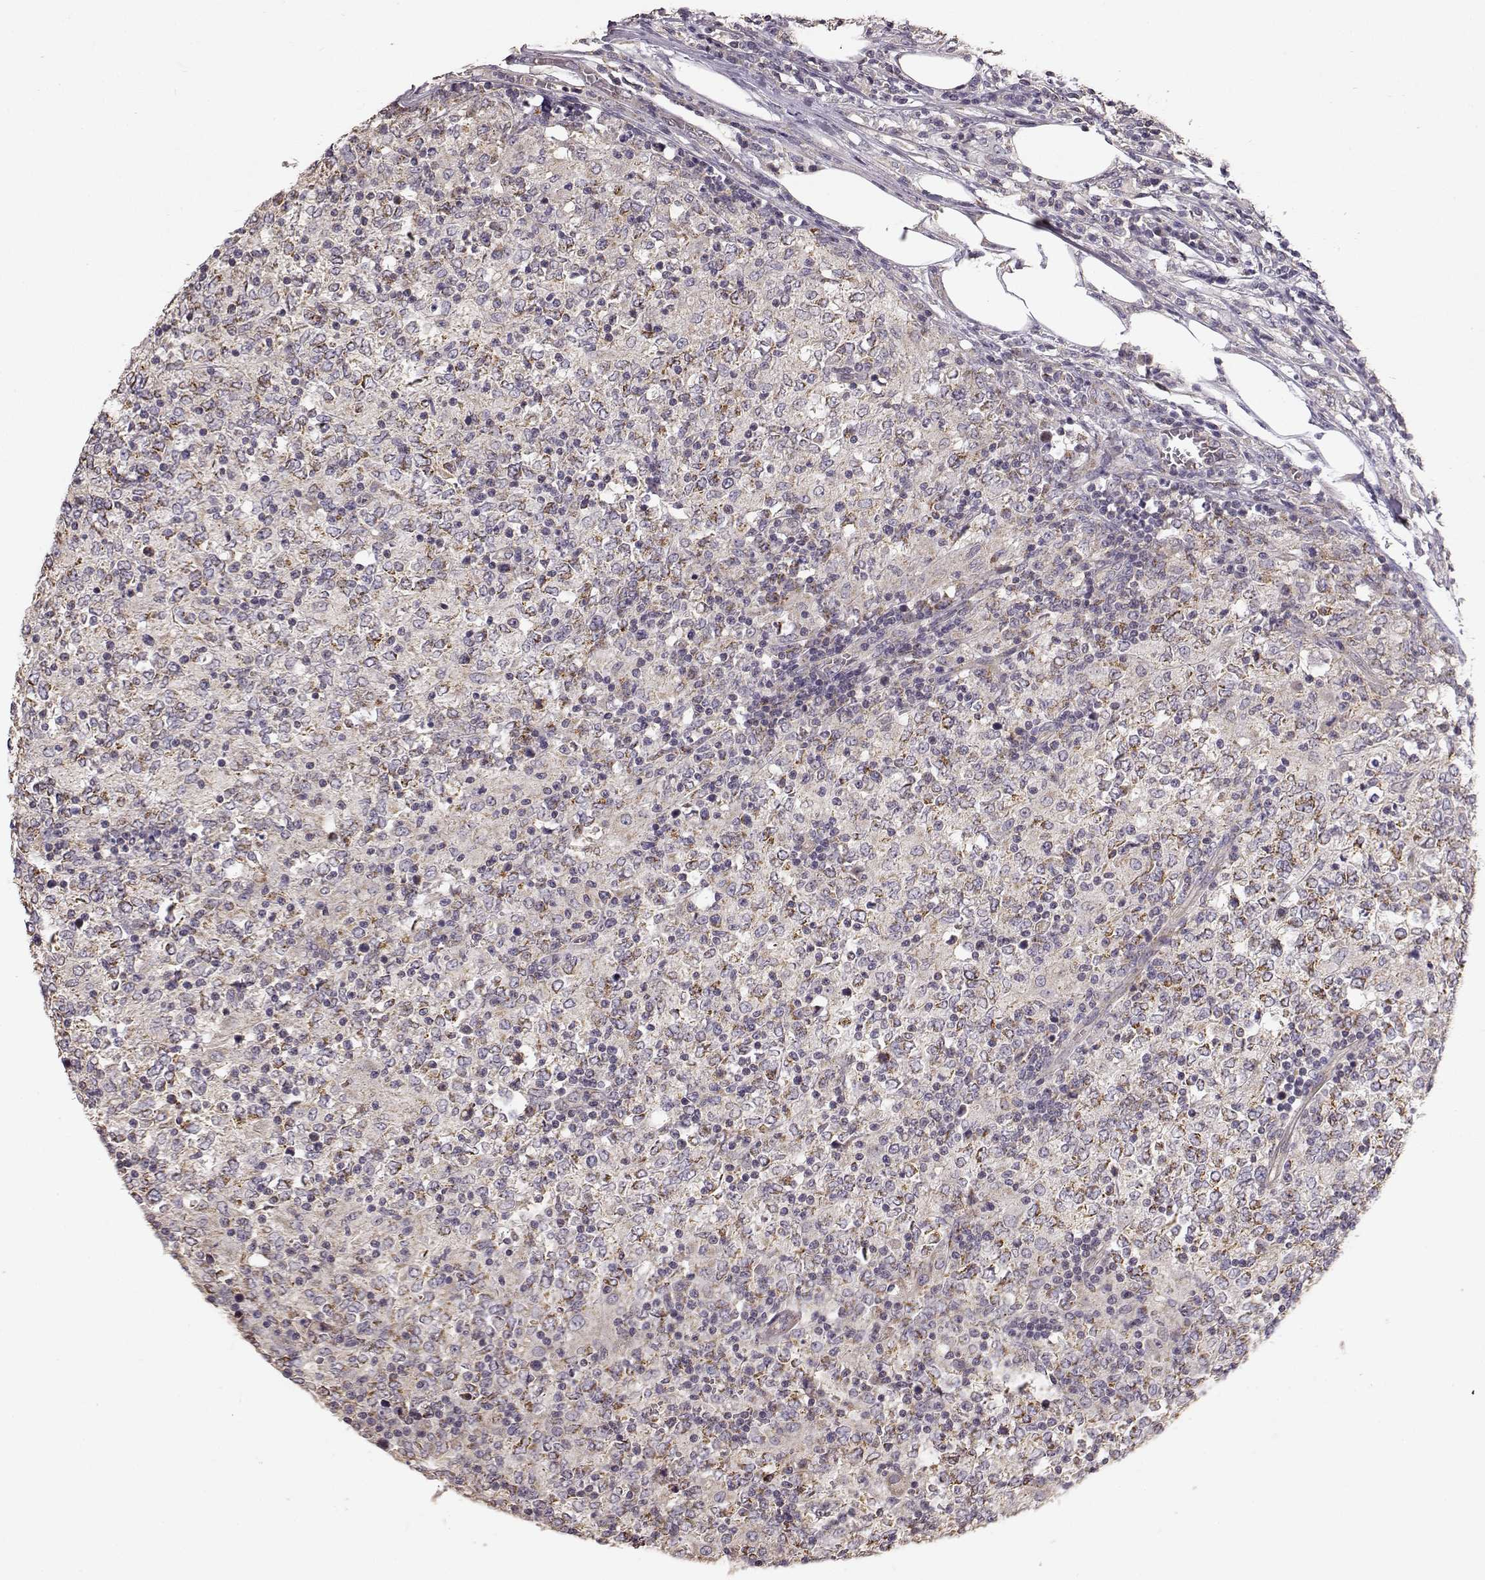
{"staining": {"intensity": "weak", "quantity": "25%-75%", "location": "cytoplasmic/membranous"}, "tissue": "lymphoma", "cell_type": "Tumor cells", "image_type": "cancer", "snomed": [{"axis": "morphology", "description": "Malignant lymphoma, non-Hodgkin's type, High grade"}, {"axis": "topography", "description": "Lymph node"}], "caption": "Immunohistochemical staining of human lymphoma exhibits low levels of weak cytoplasmic/membranous protein expression in approximately 25%-75% of tumor cells.", "gene": "ERBB3", "patient": {"sex": "female", "age": 84}}